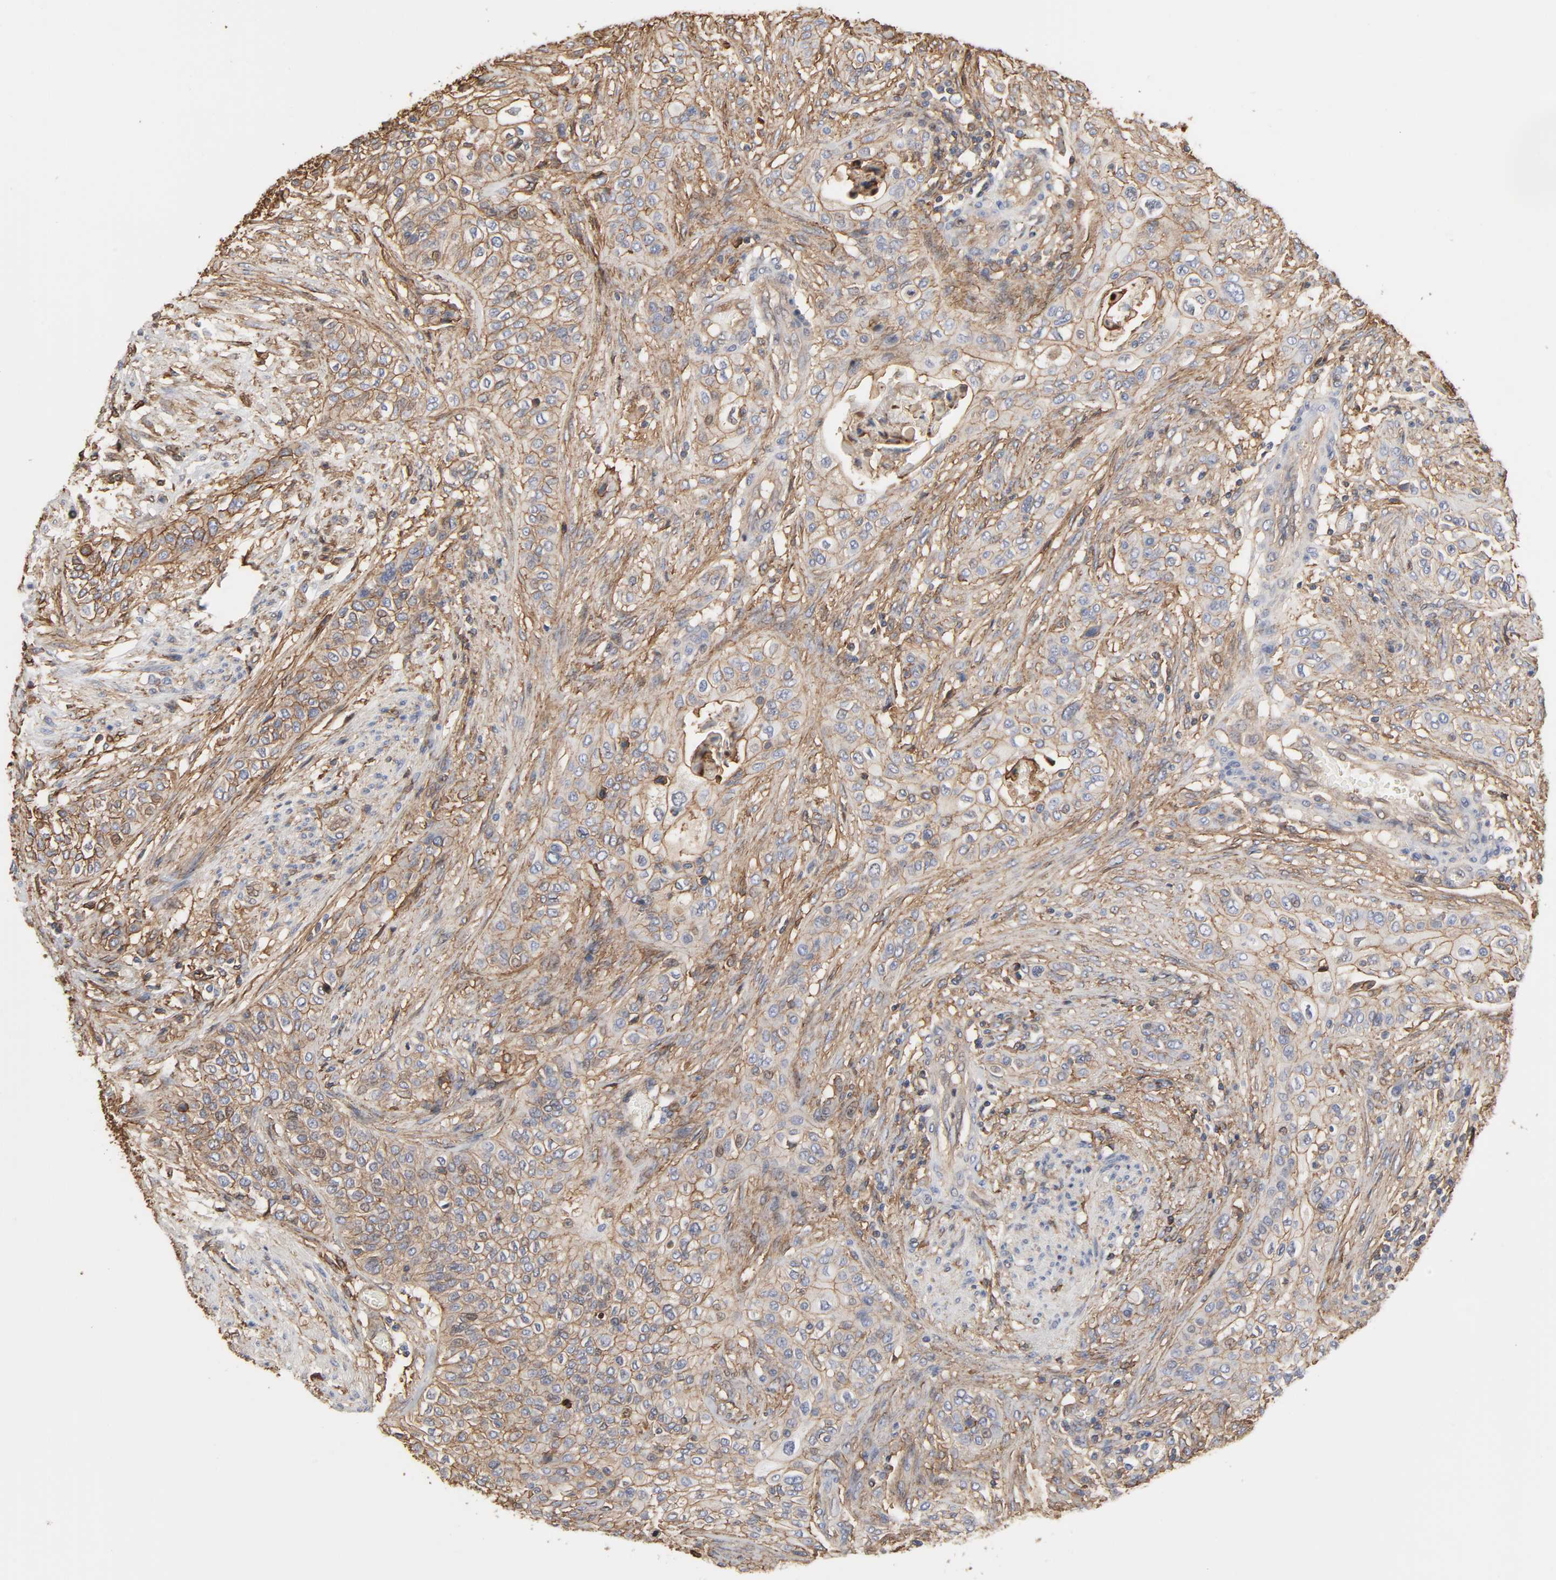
{"staining": {"intensity": "moderate", "quantity": ">75%", "location": "cytoplasmic/membranous"}, "tissue": "urothelial cancer", "cell_type": "Tumor cells", "image_type": "cancer", "snomed": [{"axis": "morphology", "description": "Urothelial carcinoma, High grade"}, {"axis": "topography", "description": "Urinary bladder"}], "caption": "A photomicrograph of human urothelial cancer stained for a protein exhibits moderate cytoplasmic/membranous brown staining in tumor cells.", "gene": "ANXA2", "patient": {"sex": "male", "age": 74}}